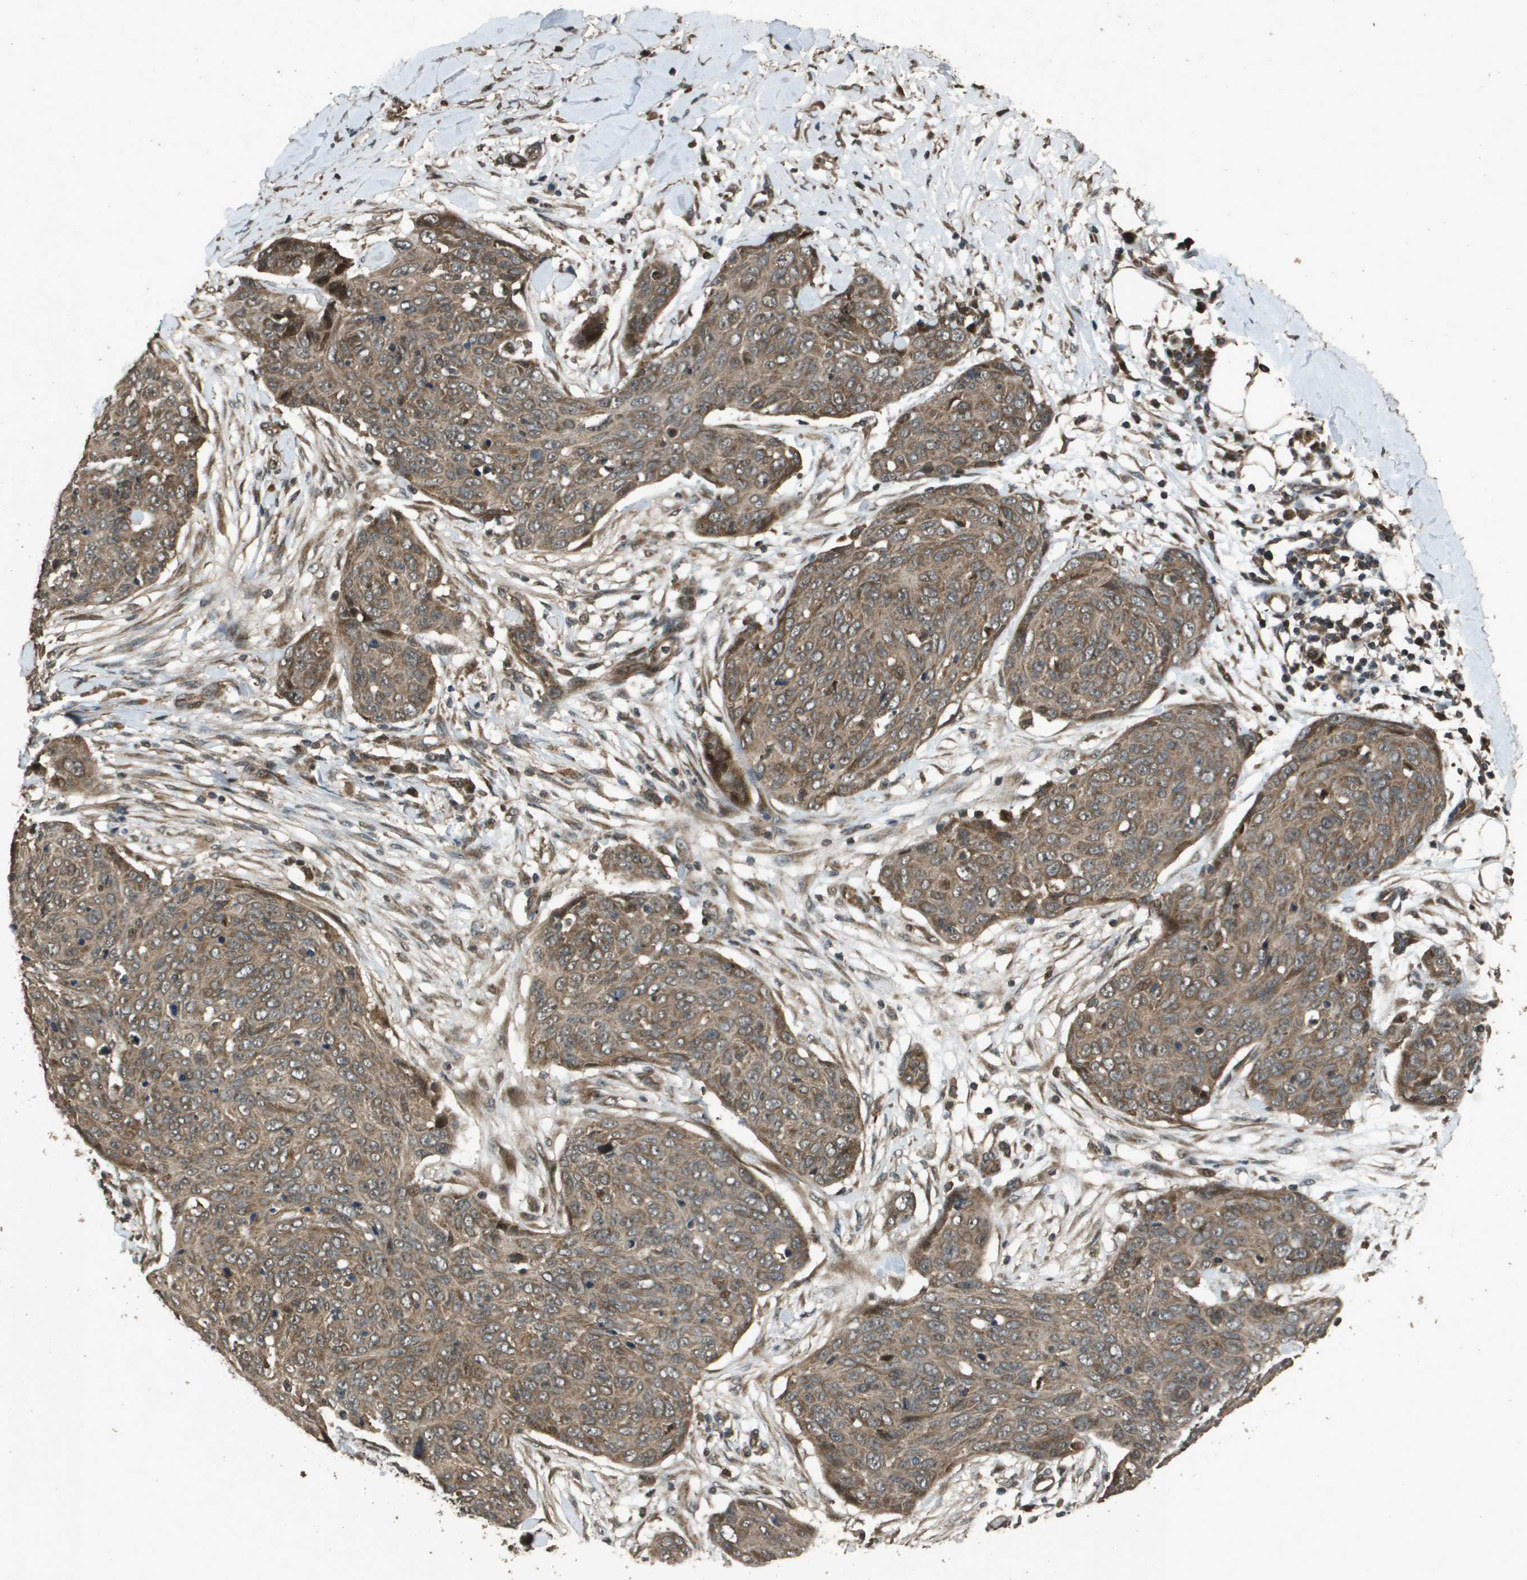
{"staining": {"intensity": "moderate", "quantity": ">75%", "location": "cytoplasmic/membranous"}, "tissue": "skin cancer", "cell_type": "Tumor cells", "image_type": "cancer", "snomed": [{"axis": "morphology", "description": "Squamous cell carcinoma in situ, NOS"}, {"axis": "morphology", "description": "Squamous cell carcinoma, NOS"}, {"axis": "topography", "description": "Skin"}], "caption": "Immunohistochemical staining of human skin cancer (squamous cell carcinoma) demonstrates moderate cytoplasmic/membranous protein staining in approximately >75% of tumor cells.", "gene": "FIG4", "patient": {"sex": "male", "age": 93}}